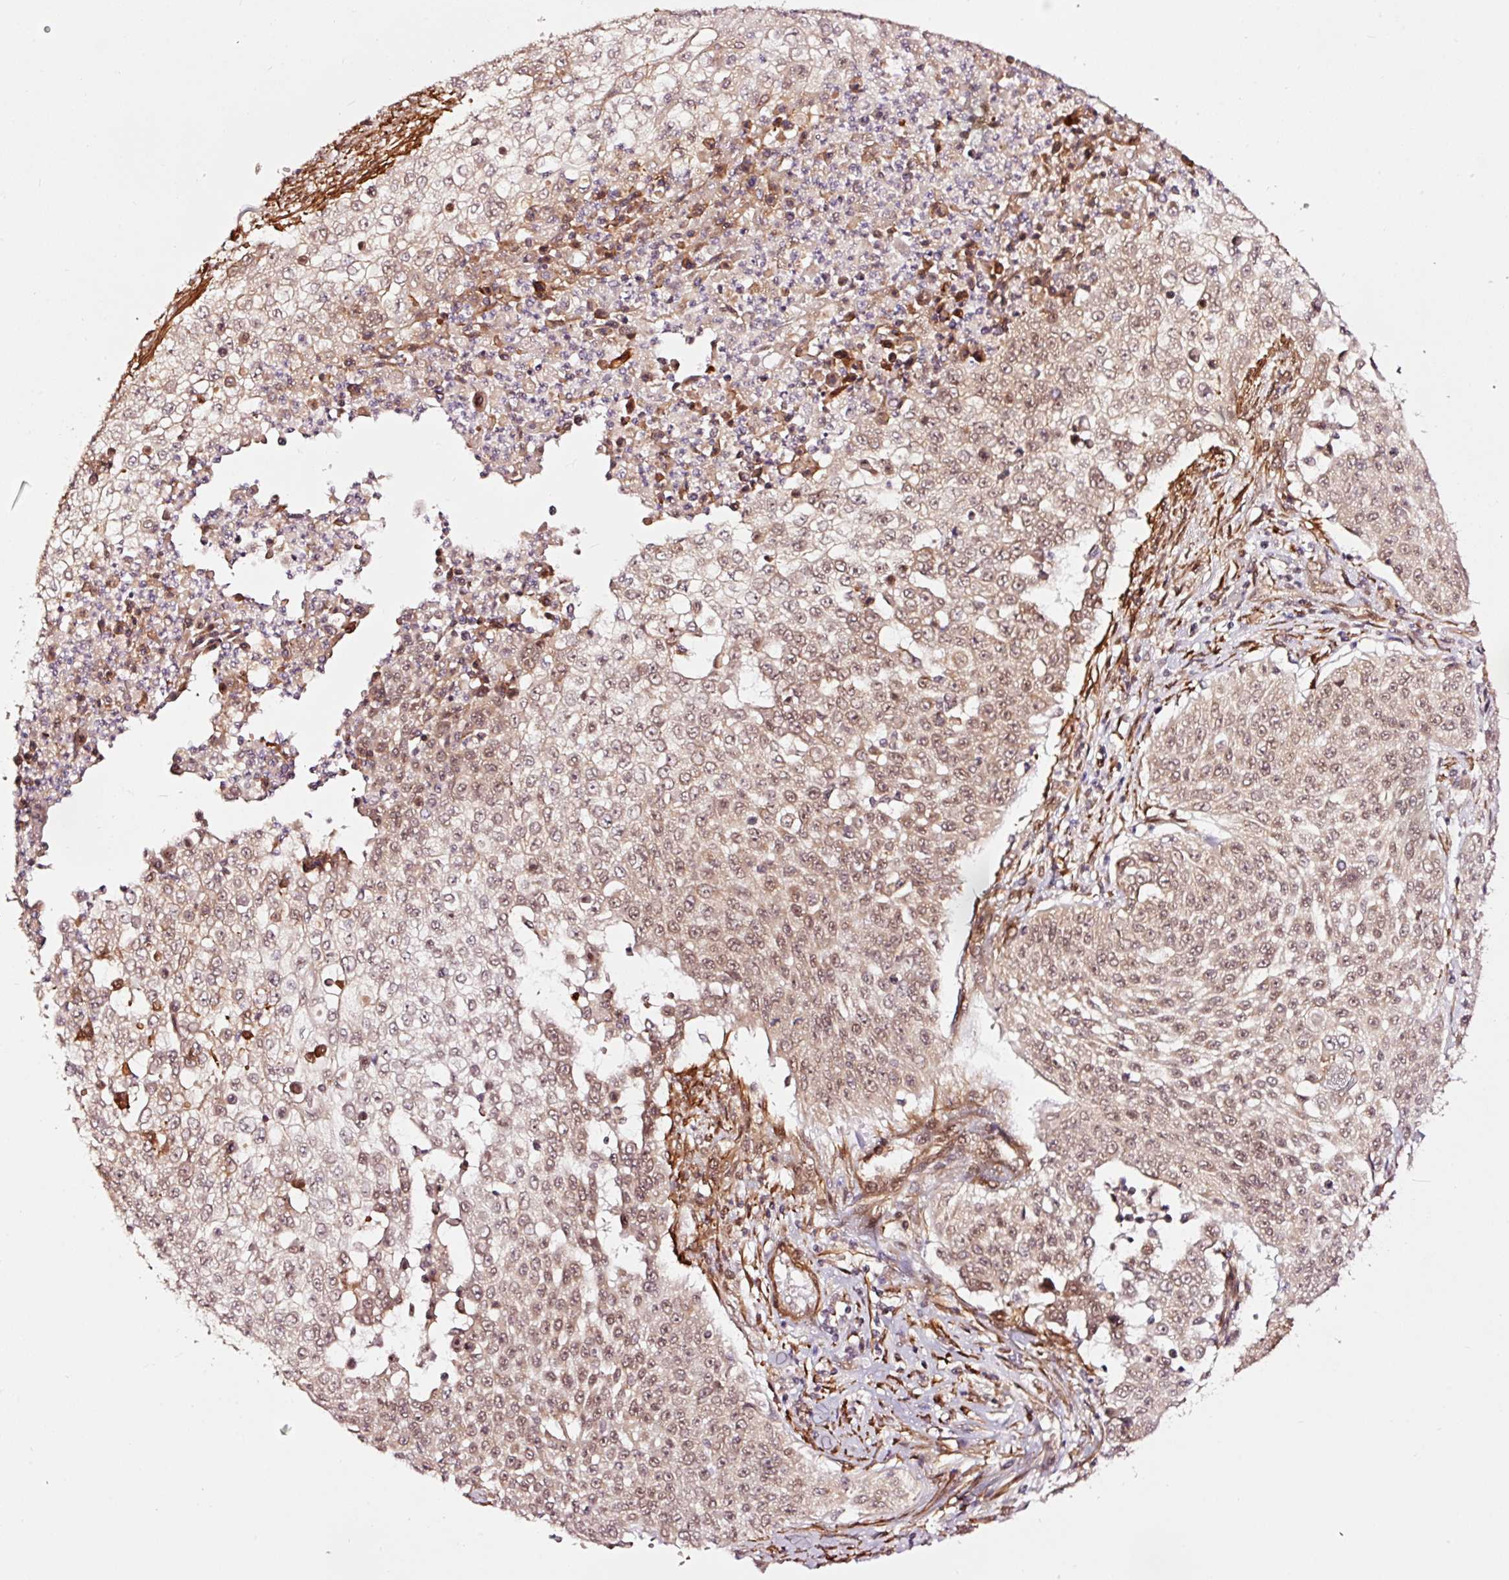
{"staining": {"intensity": "moderate", "quantity": ">75%", "location": "nuclear"}, "tissue": "skin cancer", "cell_type": "Tumor cells", "image_type": "cancer", "snomed": [{"axis": "morphology", "description": "Squamous cell carcinoma, NOS"}, {"axis": "topography", "description": "Skin"}], "caption": "Immunohistochemical staining of human skin squamous cell carcinoma reveals moderate nuclear protein positivity in approximately >75% of tumor cells. The staining was performed using DAB (3,3'-diaminobenzidine), with brown indicating positive protein expression. Nuclei are stained blue with hematoxylin.", "gene": "TPM1", "patient": {"sex": "male", "age": 24}}